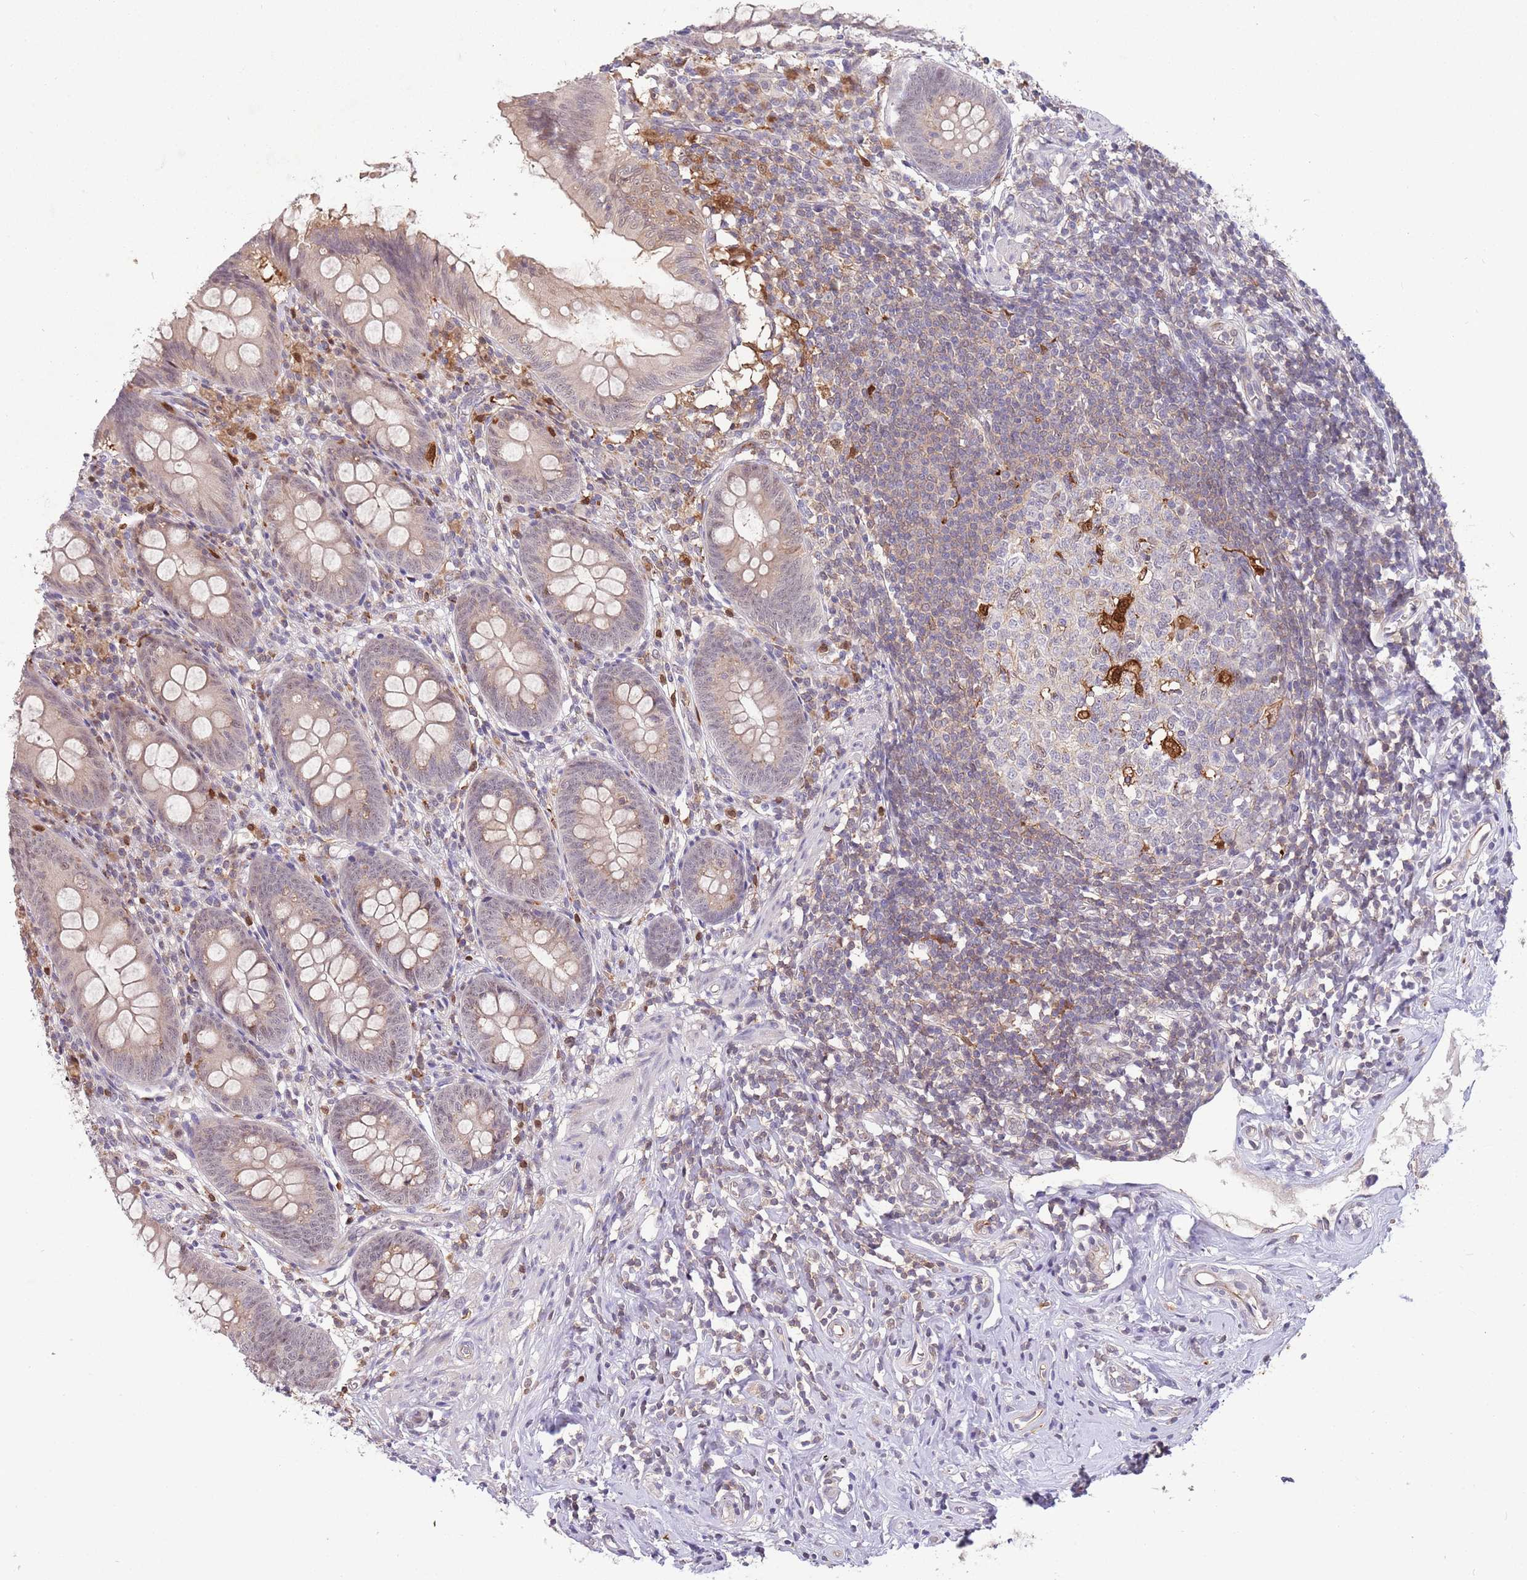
{"staining": {"intensity": "weak", "quantity": "<25%", "location": "cytoplasmic/membranous"}, "tissue": "appendix", "cell_type": "Glandular cells", "image_type": "normal", "snomed": [{"axis": "morphology", "description": "Normal tissue, NOS"}, {"axis": "topography", "description": "Appendix"}], "caption": "An immunohistochemistry image of unremarkable appendix is shown. There is no staining in glandular cells of appendix. The staining was performed using DAB to visualize the protein expression in brown, while the nuclei were stained in blue with hematoxylin (Magnification: 20x).", "gene": "CCNJL", "patient": {"sex": "female", "age": 51}}